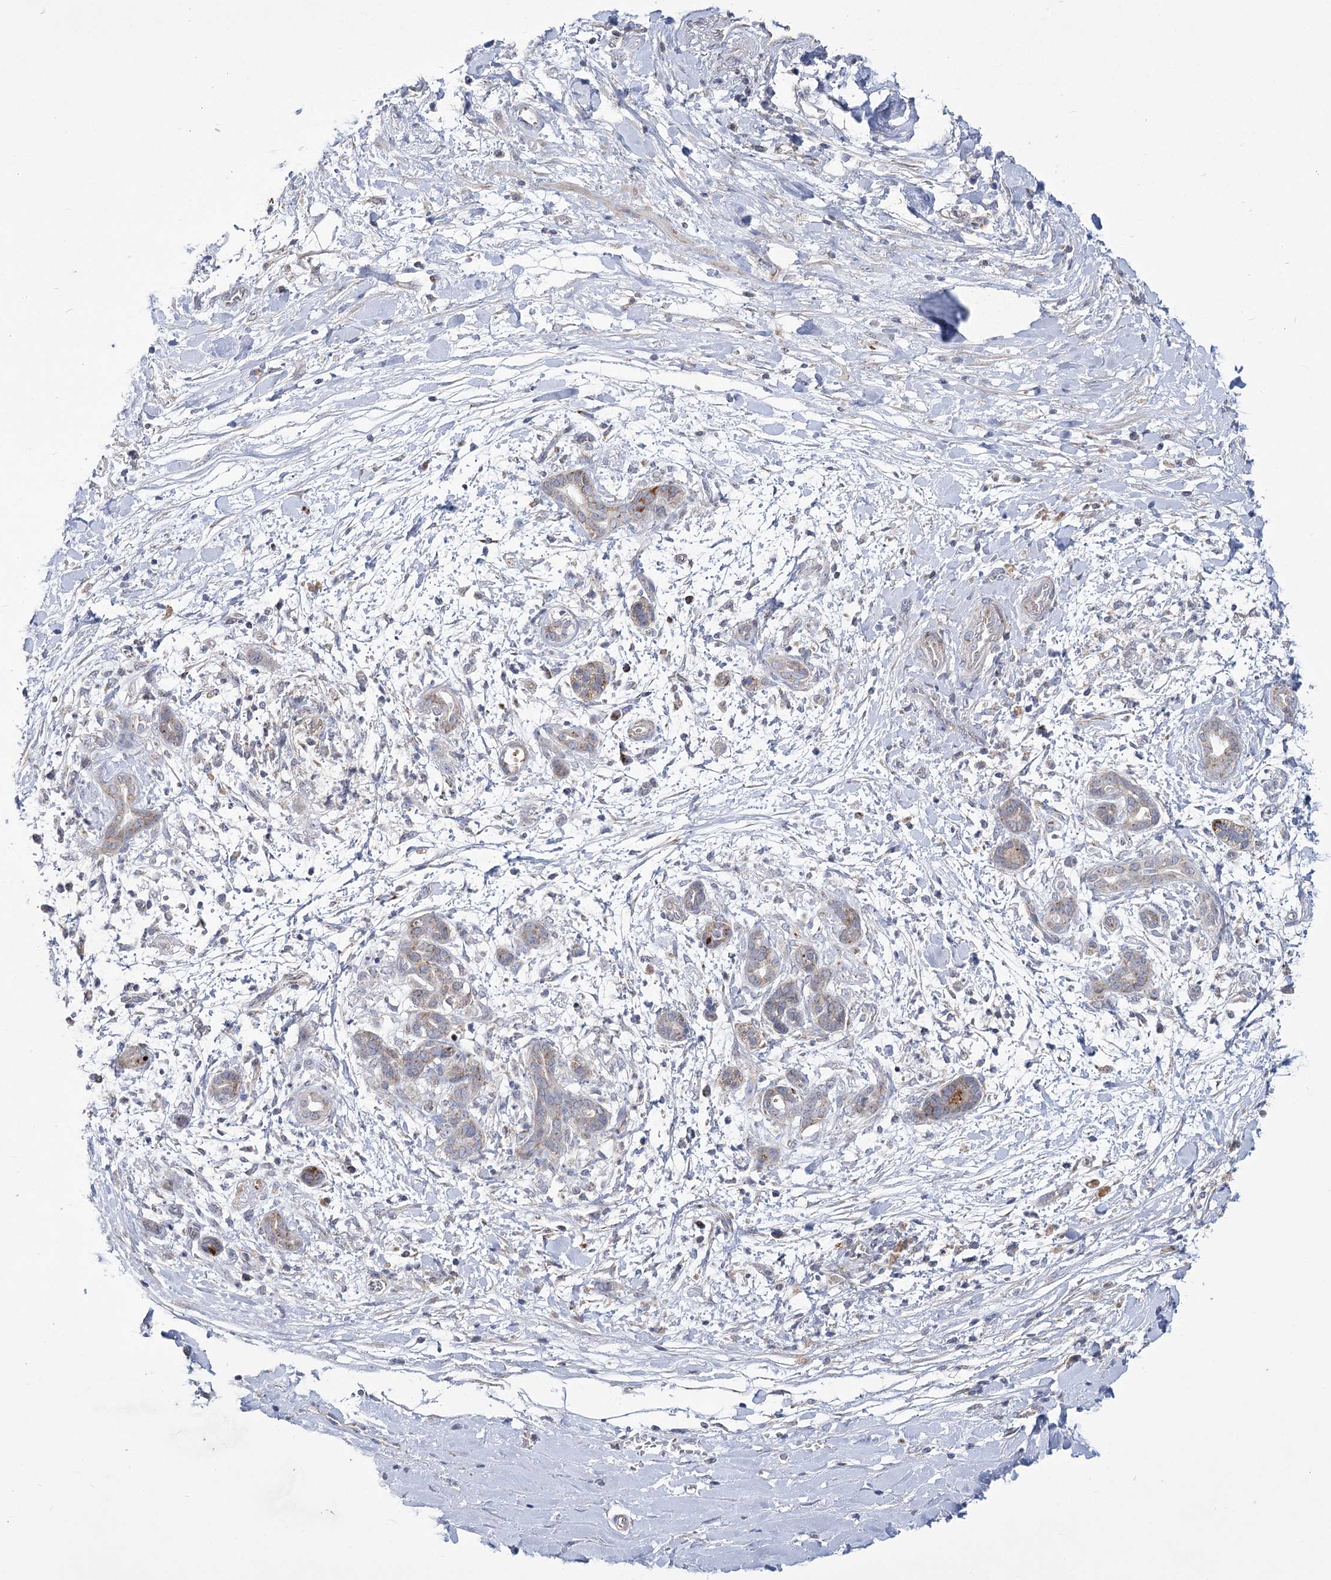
{"staining": {"intensity": "weak", "quantity": "25%-75%", "location": "cytoplasmic/membranous"}, "tissue": "pancreatic cancer", "cell_type": "Tumor cells", "image_type": "cancer", "snomed": [{"axis": "morphology", "description": "Adenocarcinoma, NOS"}, {"axis": "topography", "description": "Pancreas"}], "caption": "Immunohistochemistry (IHC) image of neoplastic tissue: human pancreatic adenocarcinoma stained using IHC displays low levels of weak protein expression localized specifically in the cytoplasmic/membranous of tumor cells, appearing as a cytoplasmic/membranous brown color.", "gene": "PDHB", "patient": {"sex": "female", "age": 78}}